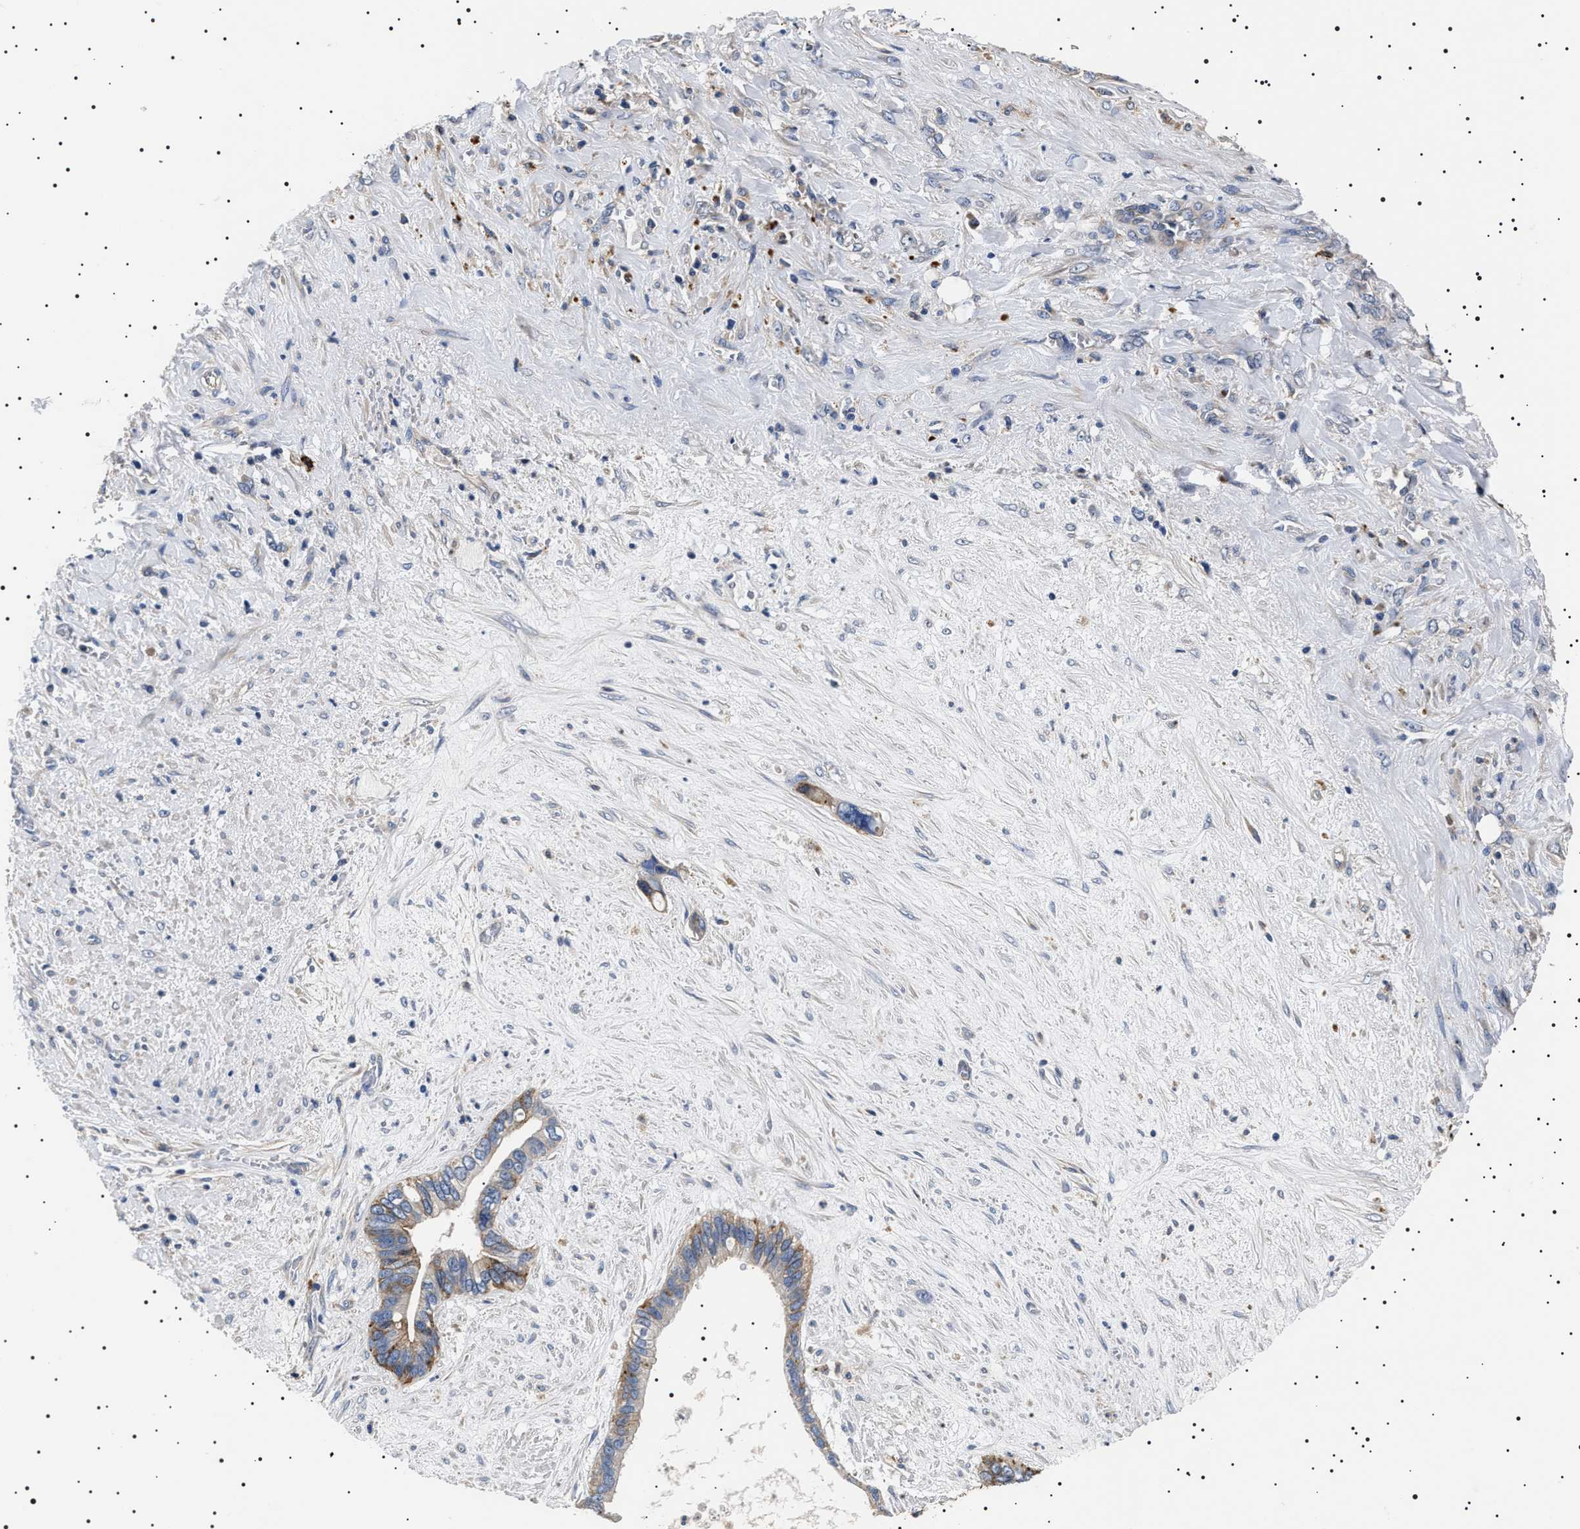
{"staining": {"intensity": "negative", "quantity": "none", "location": "none"}, "tissue": "liver cancer", "cell_type": "Tumor cells", "image_type": "cancer", "snomed": [{"axis": "morphology", "description": "Cholangiocarcinoma"}, {"axis": "topography", "description": "Liver"}], "caption": "There is no significant staining in tumor cells of liver cancer (cholangiocarcinoma).", "gene": "SLC4A7", "patient": {"sex": "female", "age": 65}}